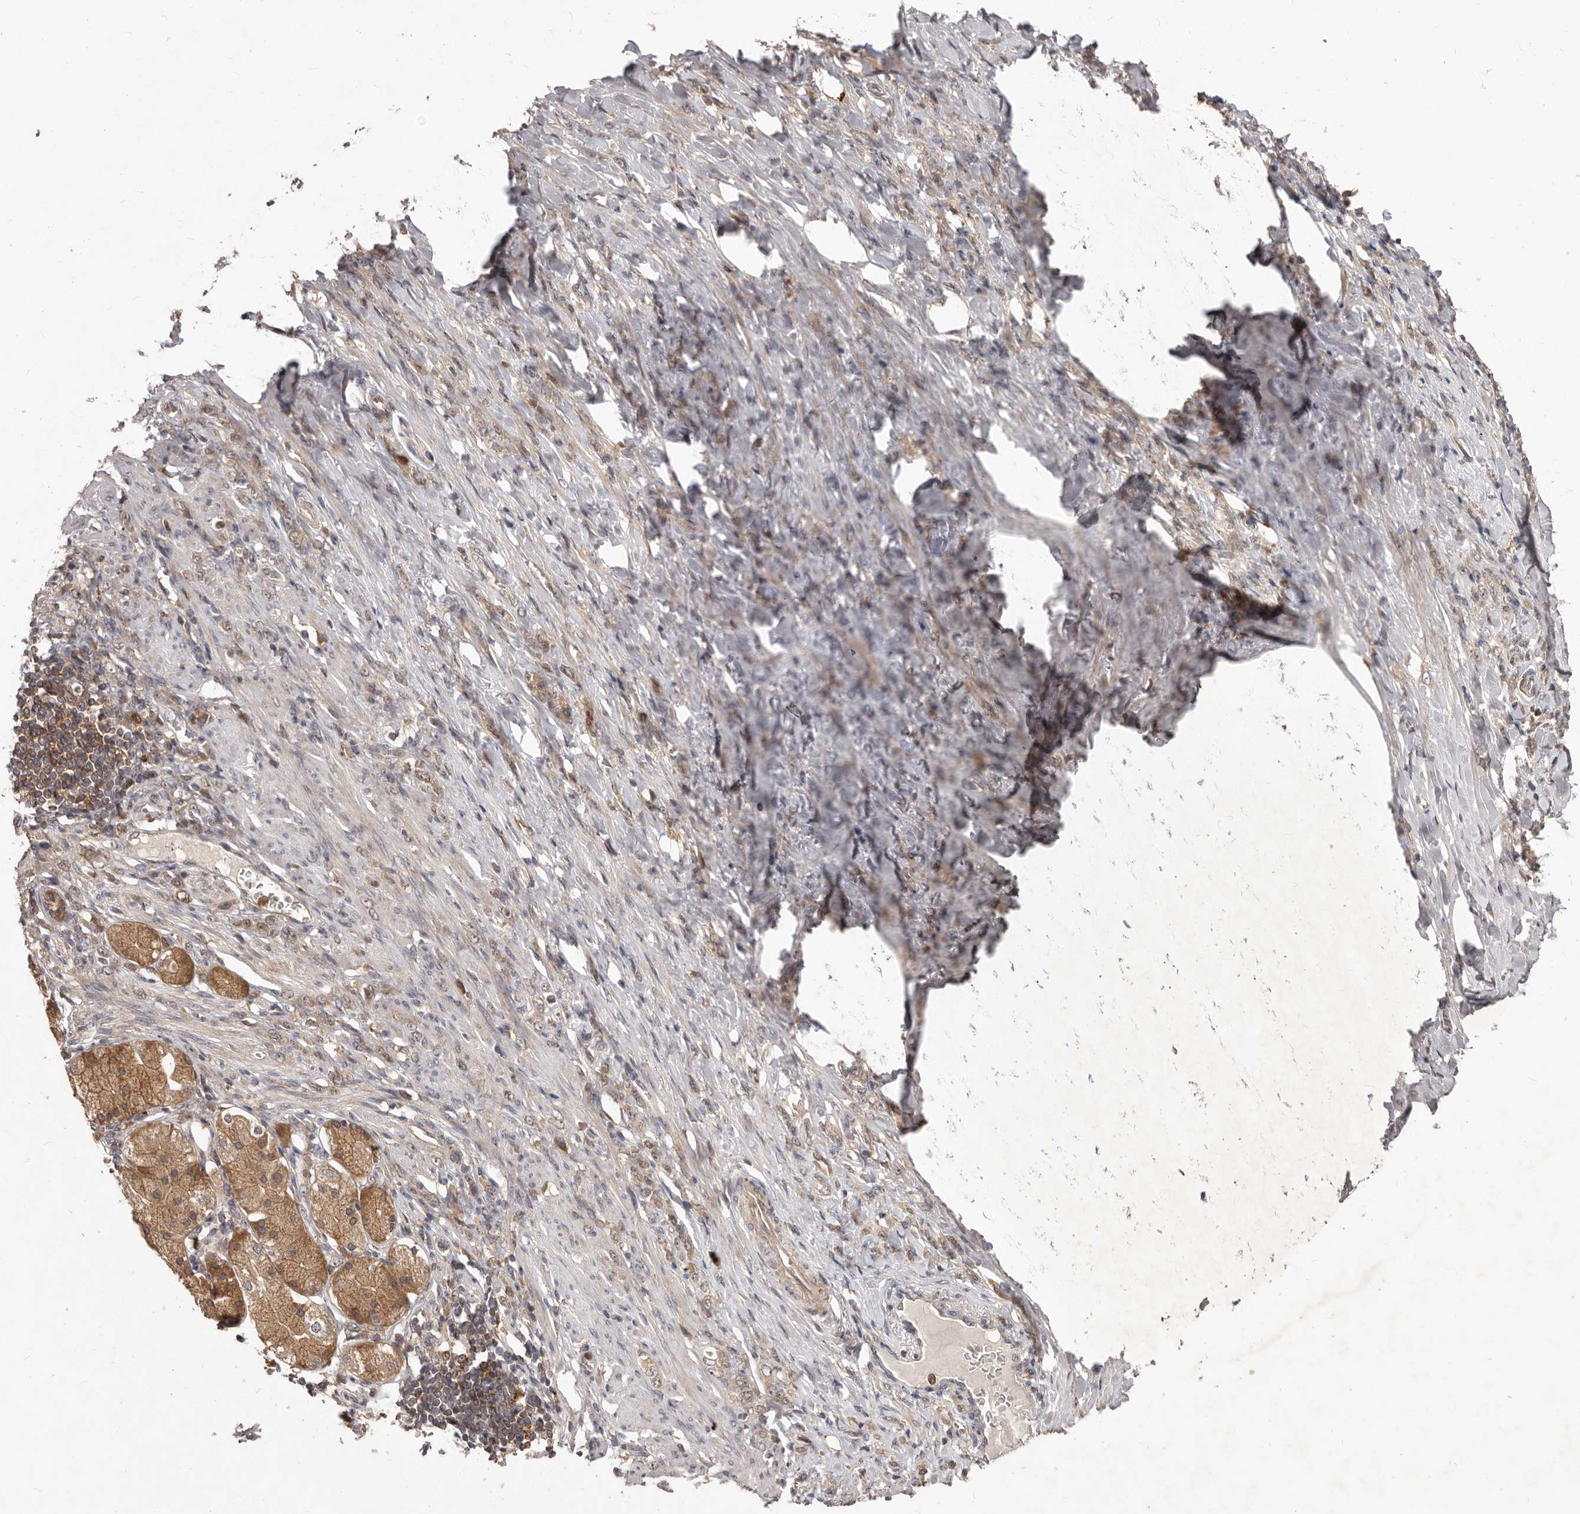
{"staining": {"intensity": "weak", "quantity": ">75%", "location": "cytoplasmic/membranous,nuclear"}, "tissue": "stomach cancer", "cell_type": "Tumor cells", "image_type": "cancer", "snomed": [{"axis": "morphology", "description": "Normal tissue, NOS"}, {"axis": "morphology", "description": "Adenocarcinoma, NOS"}, {"axis": "topography", "description": "Stomach"}], "caption": "IHC (DAB) staining of human stomach adenocarcinoma exhibits weak cytoplasmic/membranous and nuclear protein positivity in approximately >75% of tumor cells.", "gene": "RNF187", "patient": {"sex": "male", "age": 82}}